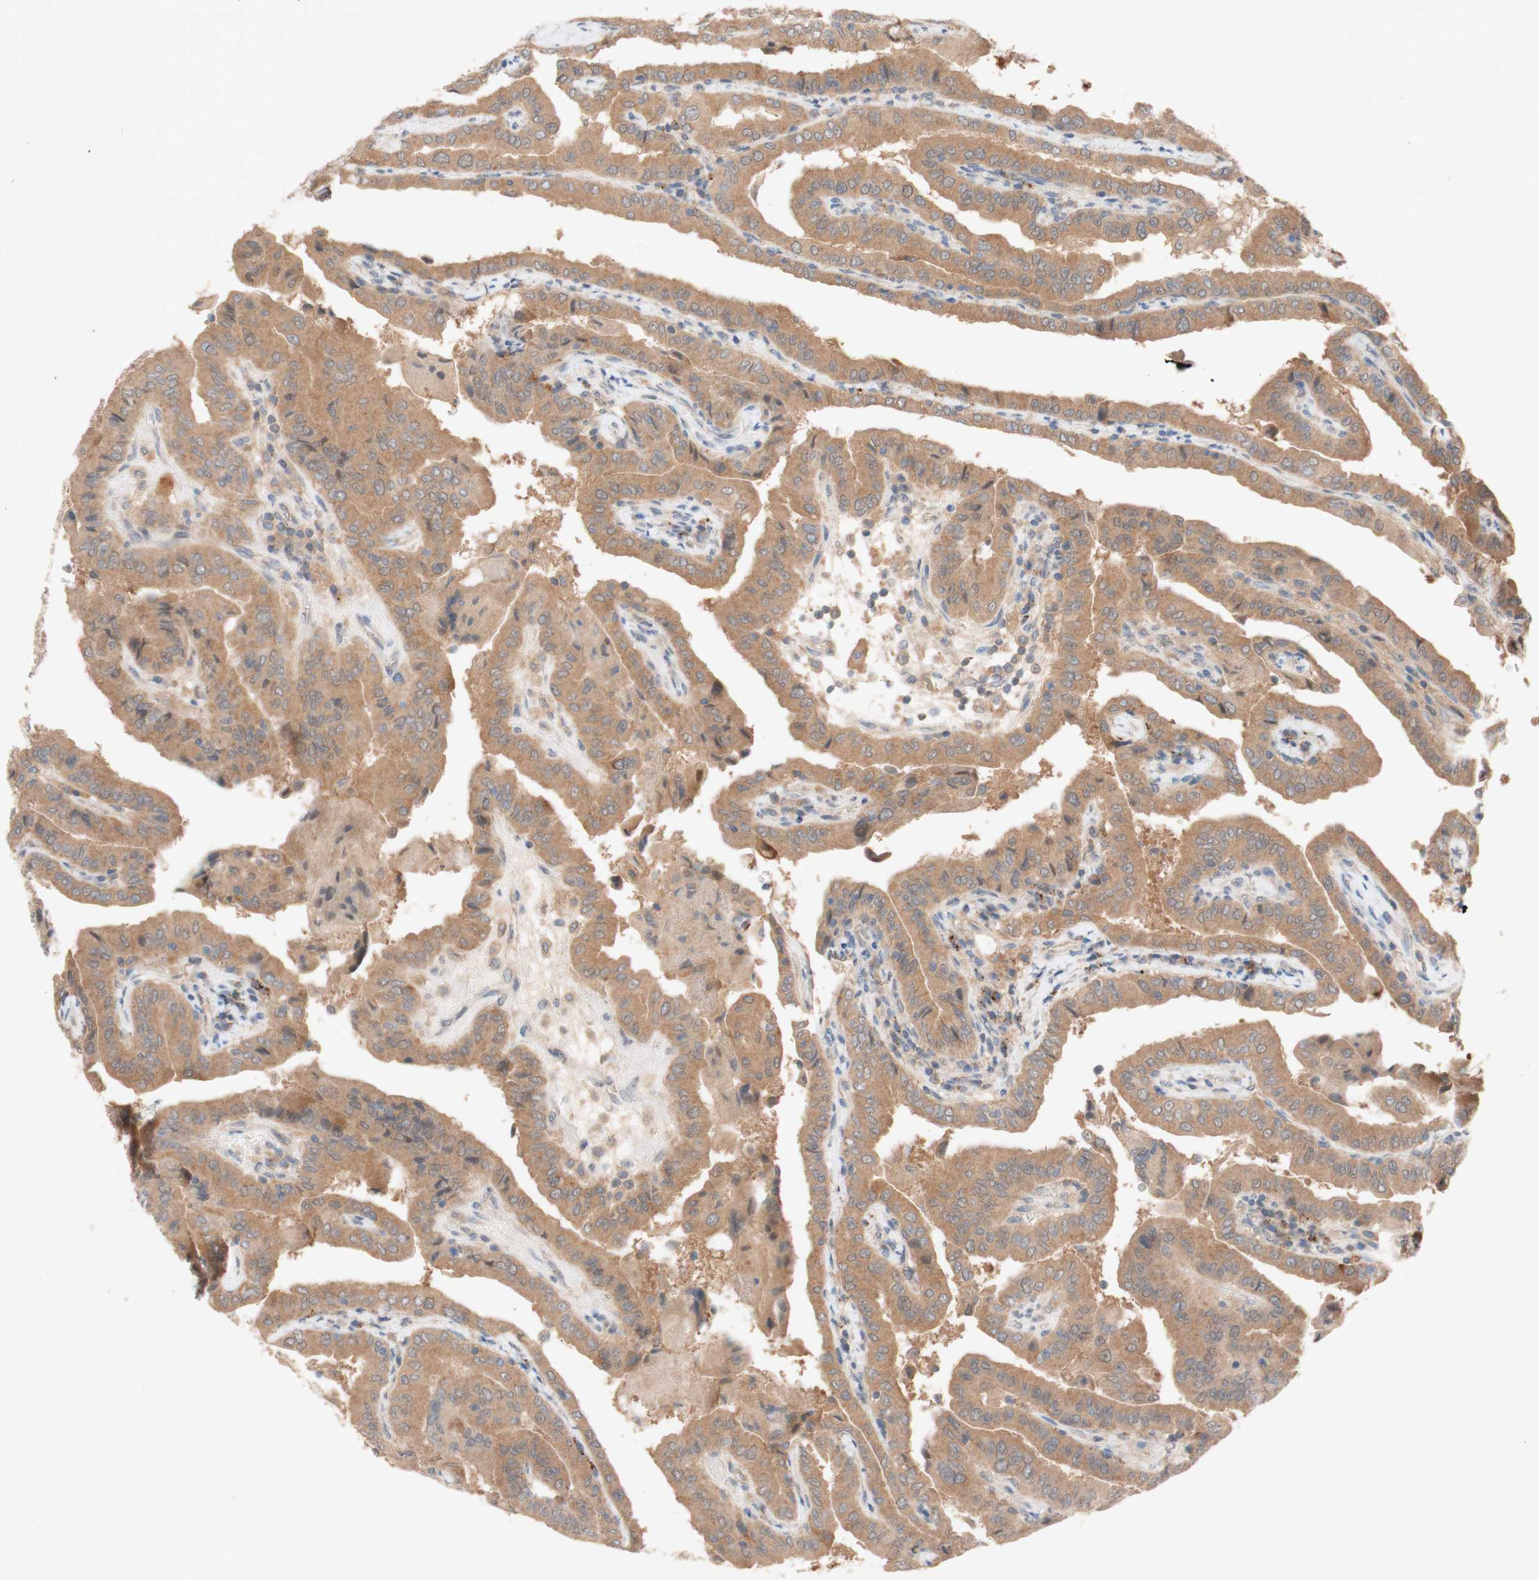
{"staining": {"intensity": "moderate", "quantity": ">75%", "location": "cytoplasmic/membranous"}, "tissue": "thyroid cancer", "cell_type": "Tumor cells", "image_type": "cancer", "snomed": [{"axis": "morphology", "description": "Papillary adenocarcinoma, NOS"}, {"axis": "topography", "description": "Thyroid gland"}], "caption": "Immunohistochemical staining of human thyroid papillary adenocarcinoma shows medium levels of moderate cytoplasmic/membranous expression in approximately >75% of tumor cells. The staining was performed using DAB (3,3'-diaminobenzidine) to visualize the protein expression in brown, while the nuclei were stained in blue with hematoxylin (Magnification: 20x).", "gene": "PEX2", "patient": {"sex": "male", "age": 33}}